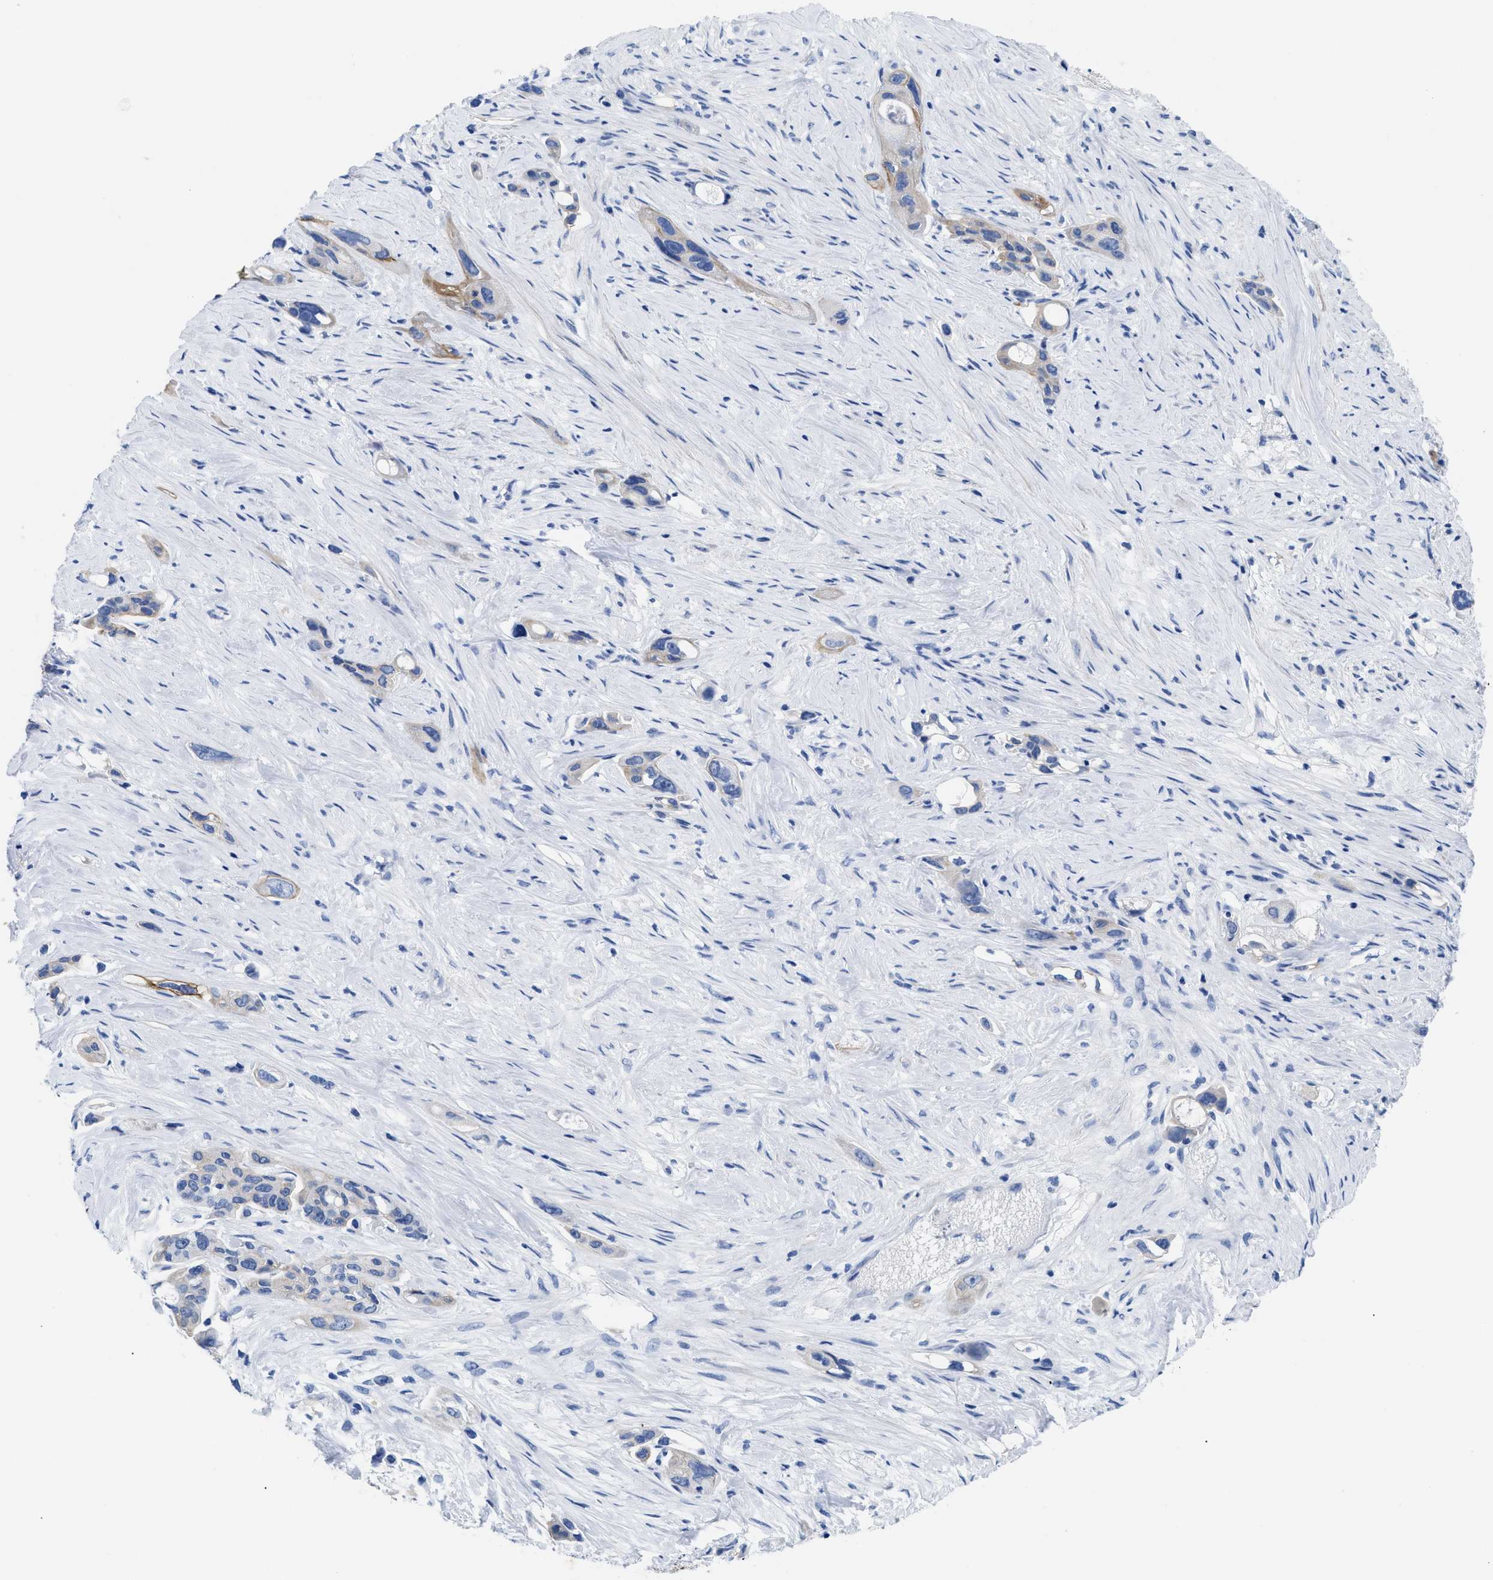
{"staining": {"intensity": "moderate", "quantity": "<25%", "location": "cytoplasmic/membranous"}, "tissue": "pancreatic cancer", "cell_type": "Tumor cells", "image_type": "cancer", "snomed": [{"axis": "morphology", "description": "Adenocarcinoma, NOS"}, {"axis": "topography", "description": "Pancreas"}], "caption": "High-magnification brightfield microscopy of pancreatic cancer (adenocarcinoma) stained with DAB (brown) and counterstained with hematoxylin (blue). tumor cells exhibit moderate cytoplasmic/membranous positivity is present in about<25% of cells.", "gene": "TMEM68", "patient": {"sex": "male", "age": 53}}